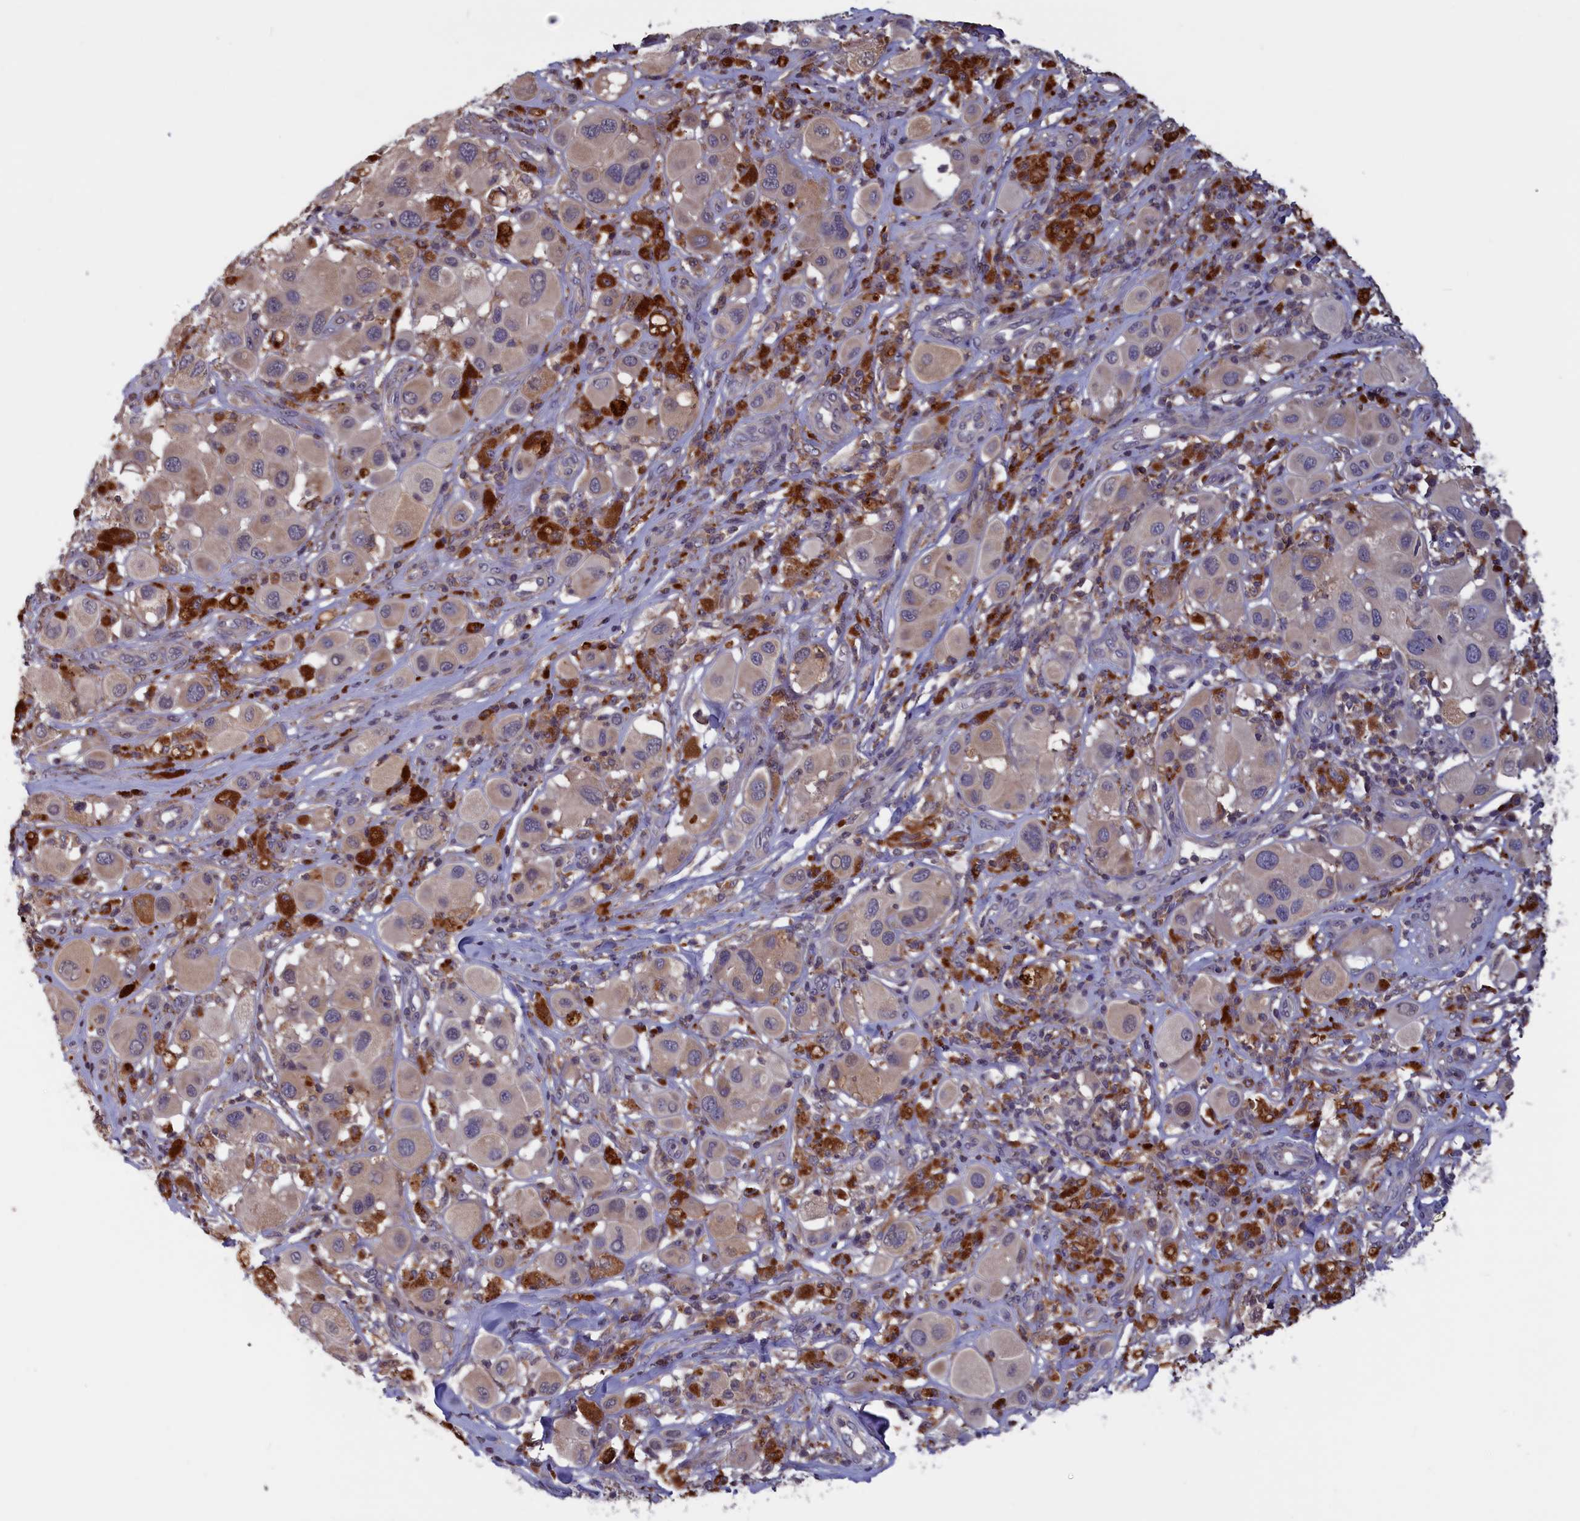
{"staining": {"intensity": "weak", "quantity": "<25%", "location": "cytoplasmic/membranous"}, "tissue": "melanoma", "cell_type": "Tumor cells", "image_type": "cancer", "snomed": [{"axis": "morphology", "description": "Malignant melanoma, Metastatic site"}, {"axis": "topography", "description": "Skin"}], "caption": "The immunohistochemistry (IHC) photomicrograph has no significant staining in tumor cells of malignant melanoma (metastatic site) tissue.", "gene": "CACTIN", "patient": {"sex": "male", "age": 41}}